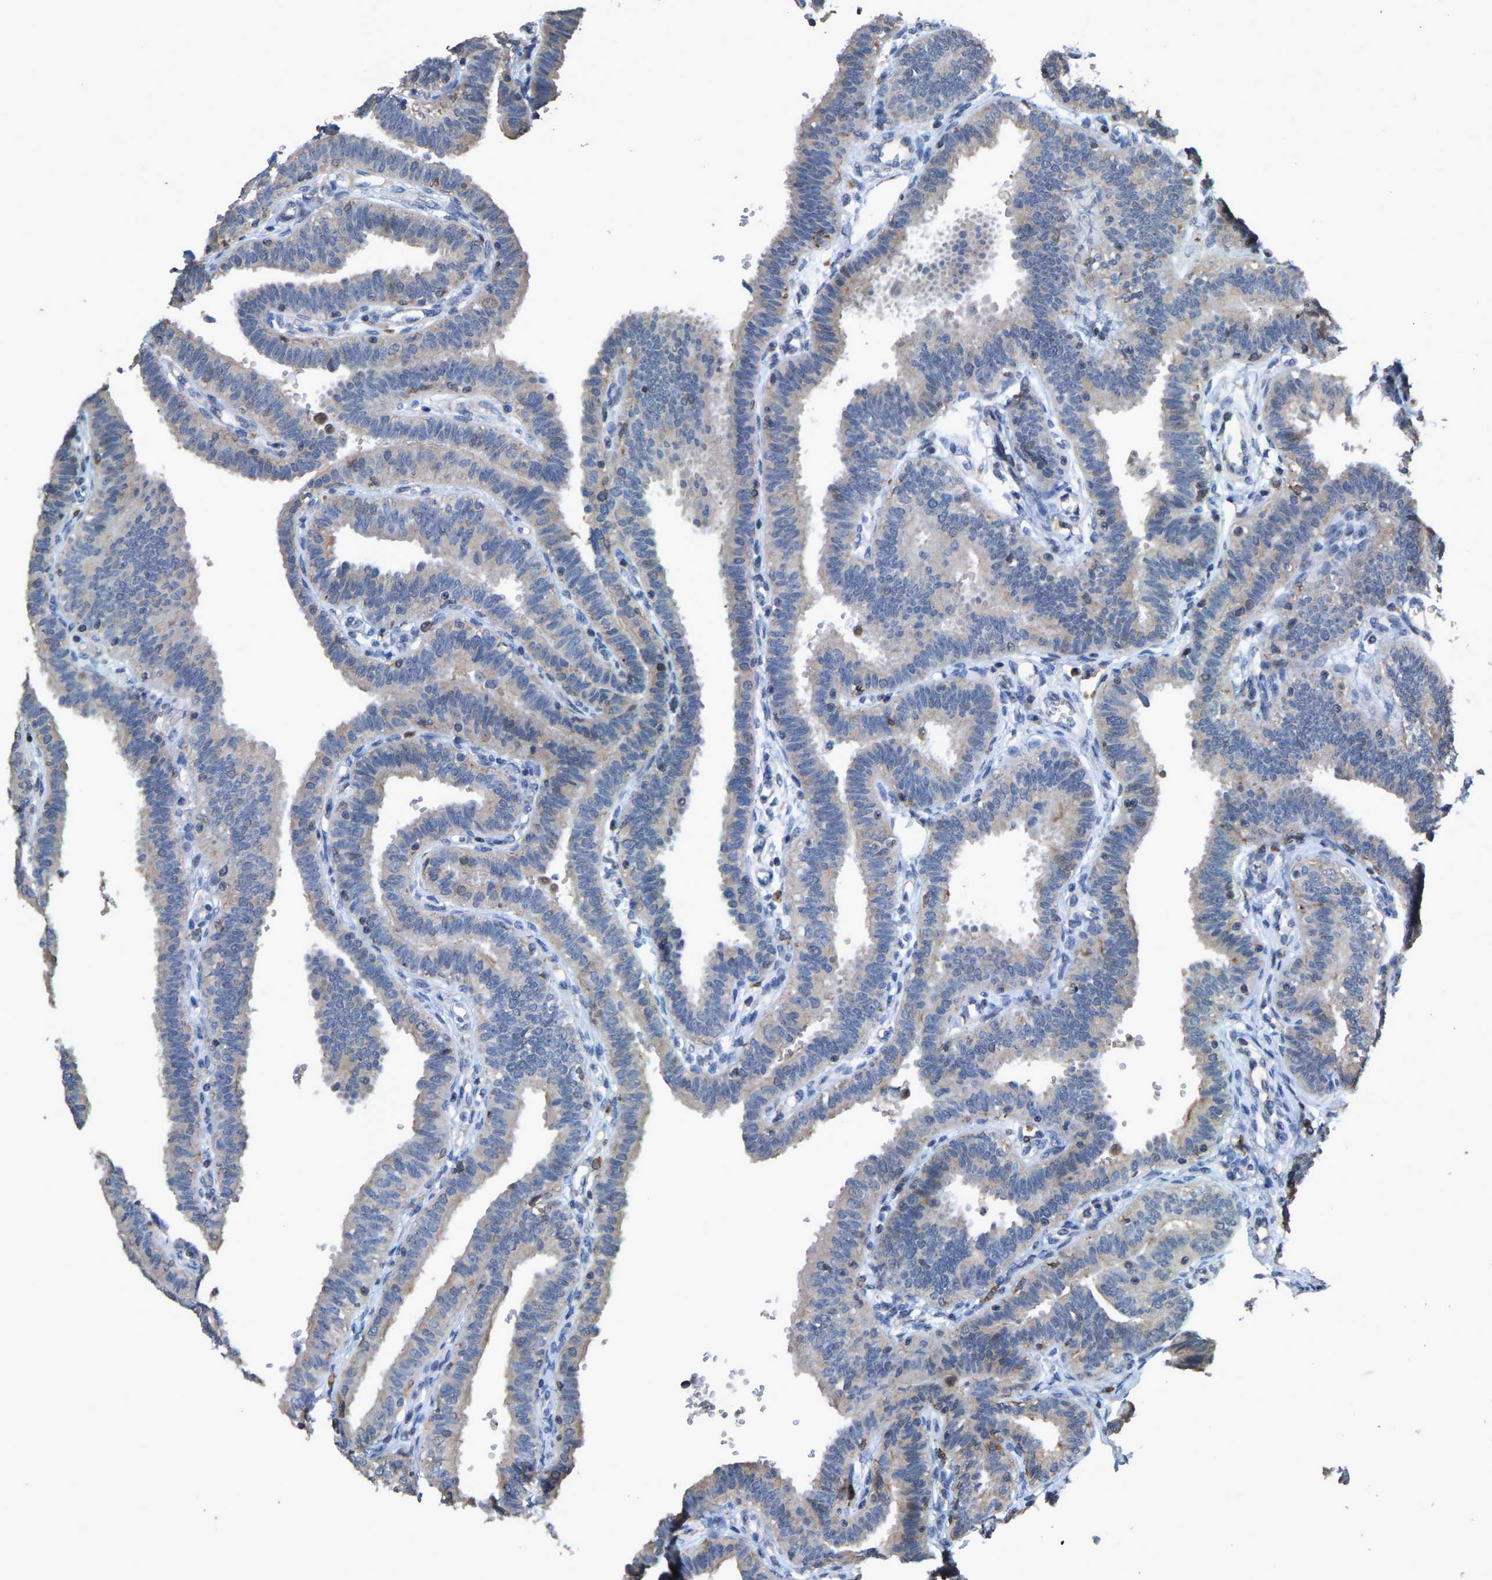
{"staining": {"intensity": "negative", "quantity": "none", "location": "none"}, "tissue": "fallopian tube", "cell_type": "Glandular cells", "image_type": "normal", "snomed": [{"axis": "morphology", "description": "Normal tissue, NOS"}, {"axis": "topography", "description": "Fallopian tube"}, {"axis": "topography", "description": "Placenta"}], "caption": "A high-resolution image shows immunohistochemistry (IHC) staining of unremarkable fallopian tube, which reveals no significant staining in glandular cells.", "gene": "TDRKH", "patient": {"sex": "female", "age": 34}}